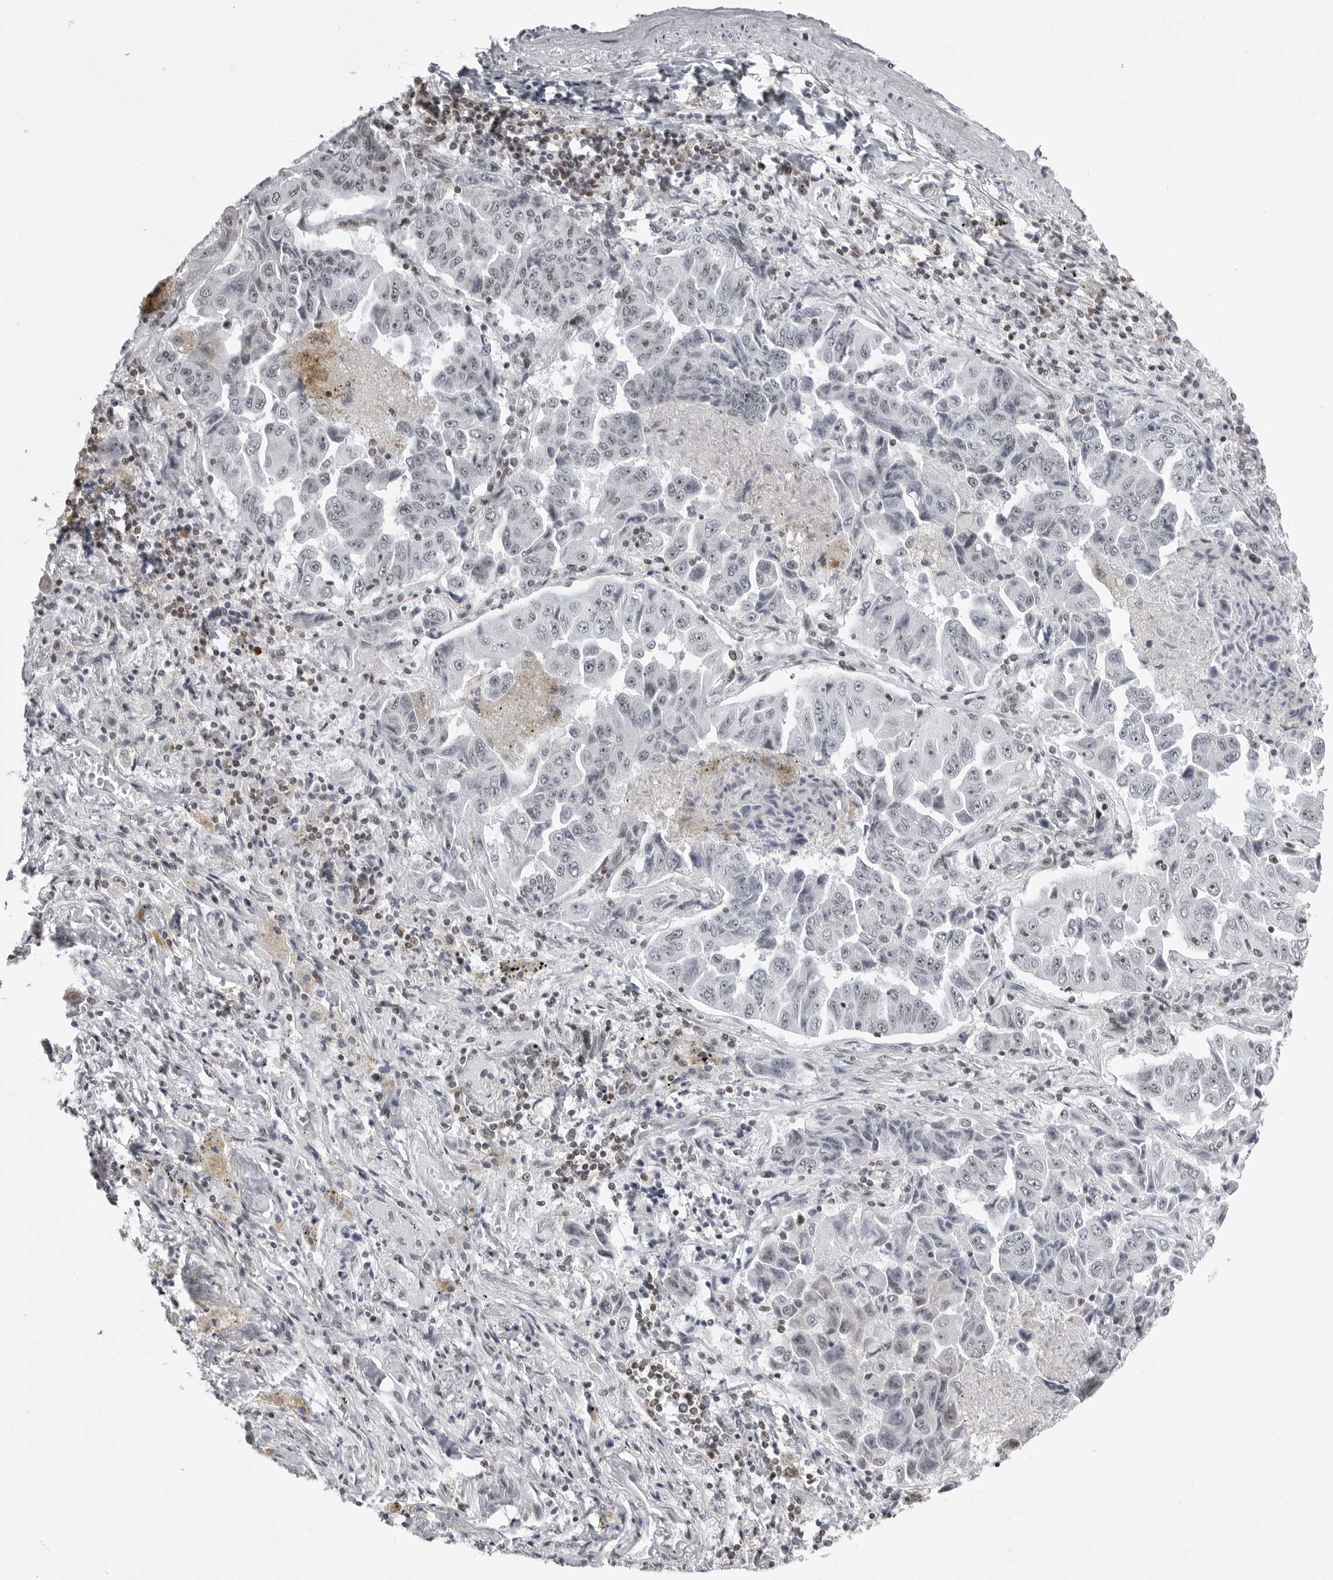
{"staining": {"intensity": "negative", "quantity": "none", "location": "none"}, "tissue": "lung cancer", "cell_type": "Tumor cells", "image_type": "cancer", "snomed": [{"axis": "morphology", "description": "Adenocarcinoma, NOS"}, {"axis": "topography", "description": "Lung"}], "caption": "This is a image of immunohistochemistry staining of lung cancer, which shows no expression in tumor cells.", "gene": "WRAP53", "patient": {"sex": "female", "age": 51}}